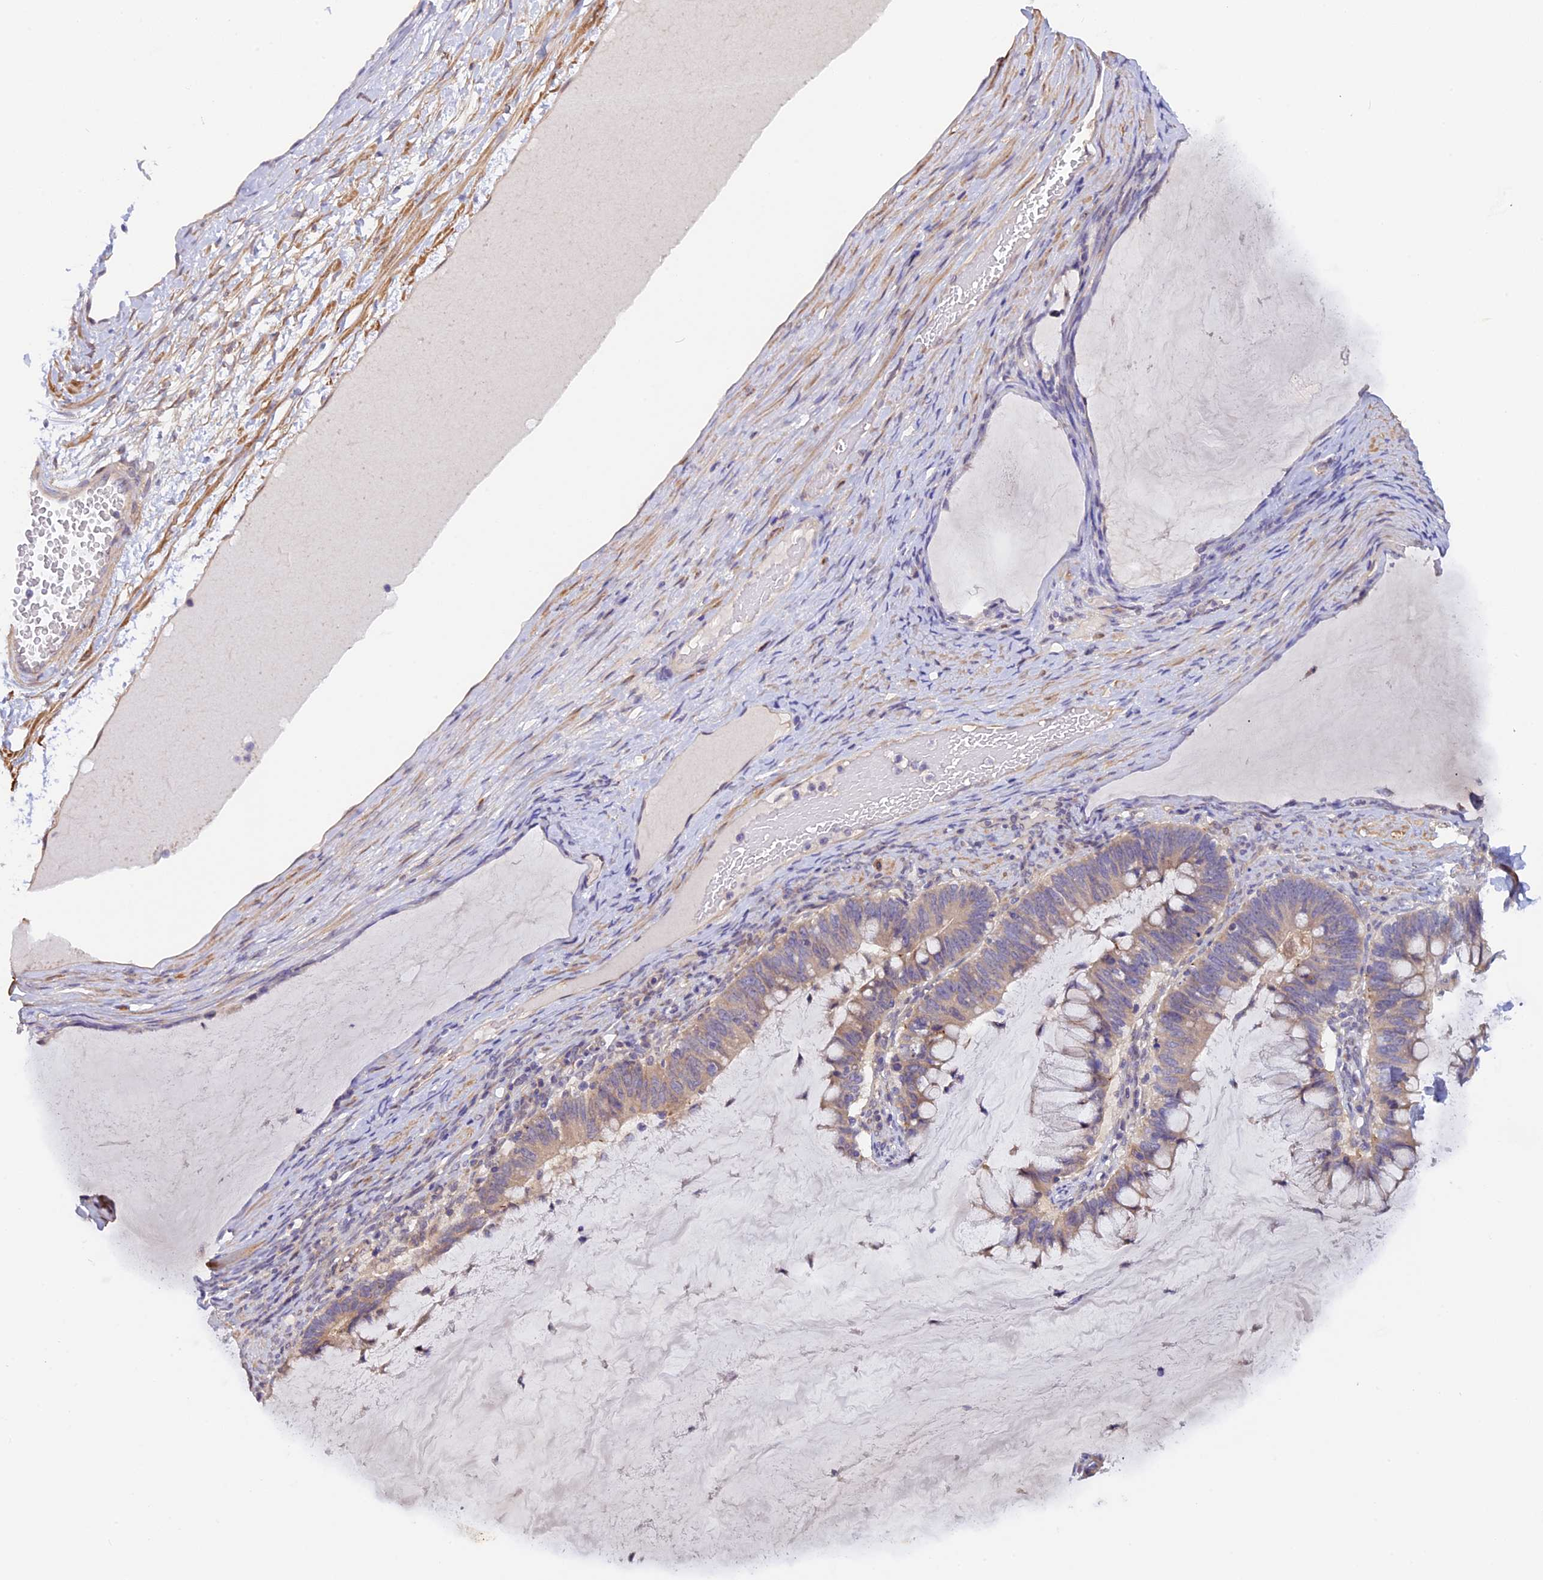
{"staining": {"intensity": "weak", "quantity": "25%-75%", "location": "cytoplasmic/membranous"}, "tissue": "ovarian cancer", "cell_type": "Tumor cells", "image_type": "cancer", "snomed": [{"axis": "morphology", "description": "Cystadenocarcinoma, mucinous, NOS"}, {"axis": "topography", "description": "Ovary"}], "caption": "A brown stain shows weak cytoplasmic/membranous staining of a protein in ovarian mucinous cystadenocarcinoma tumor cells.", "gene": "CCDC9B", "patient": {"sex": "female", "age": 61}}